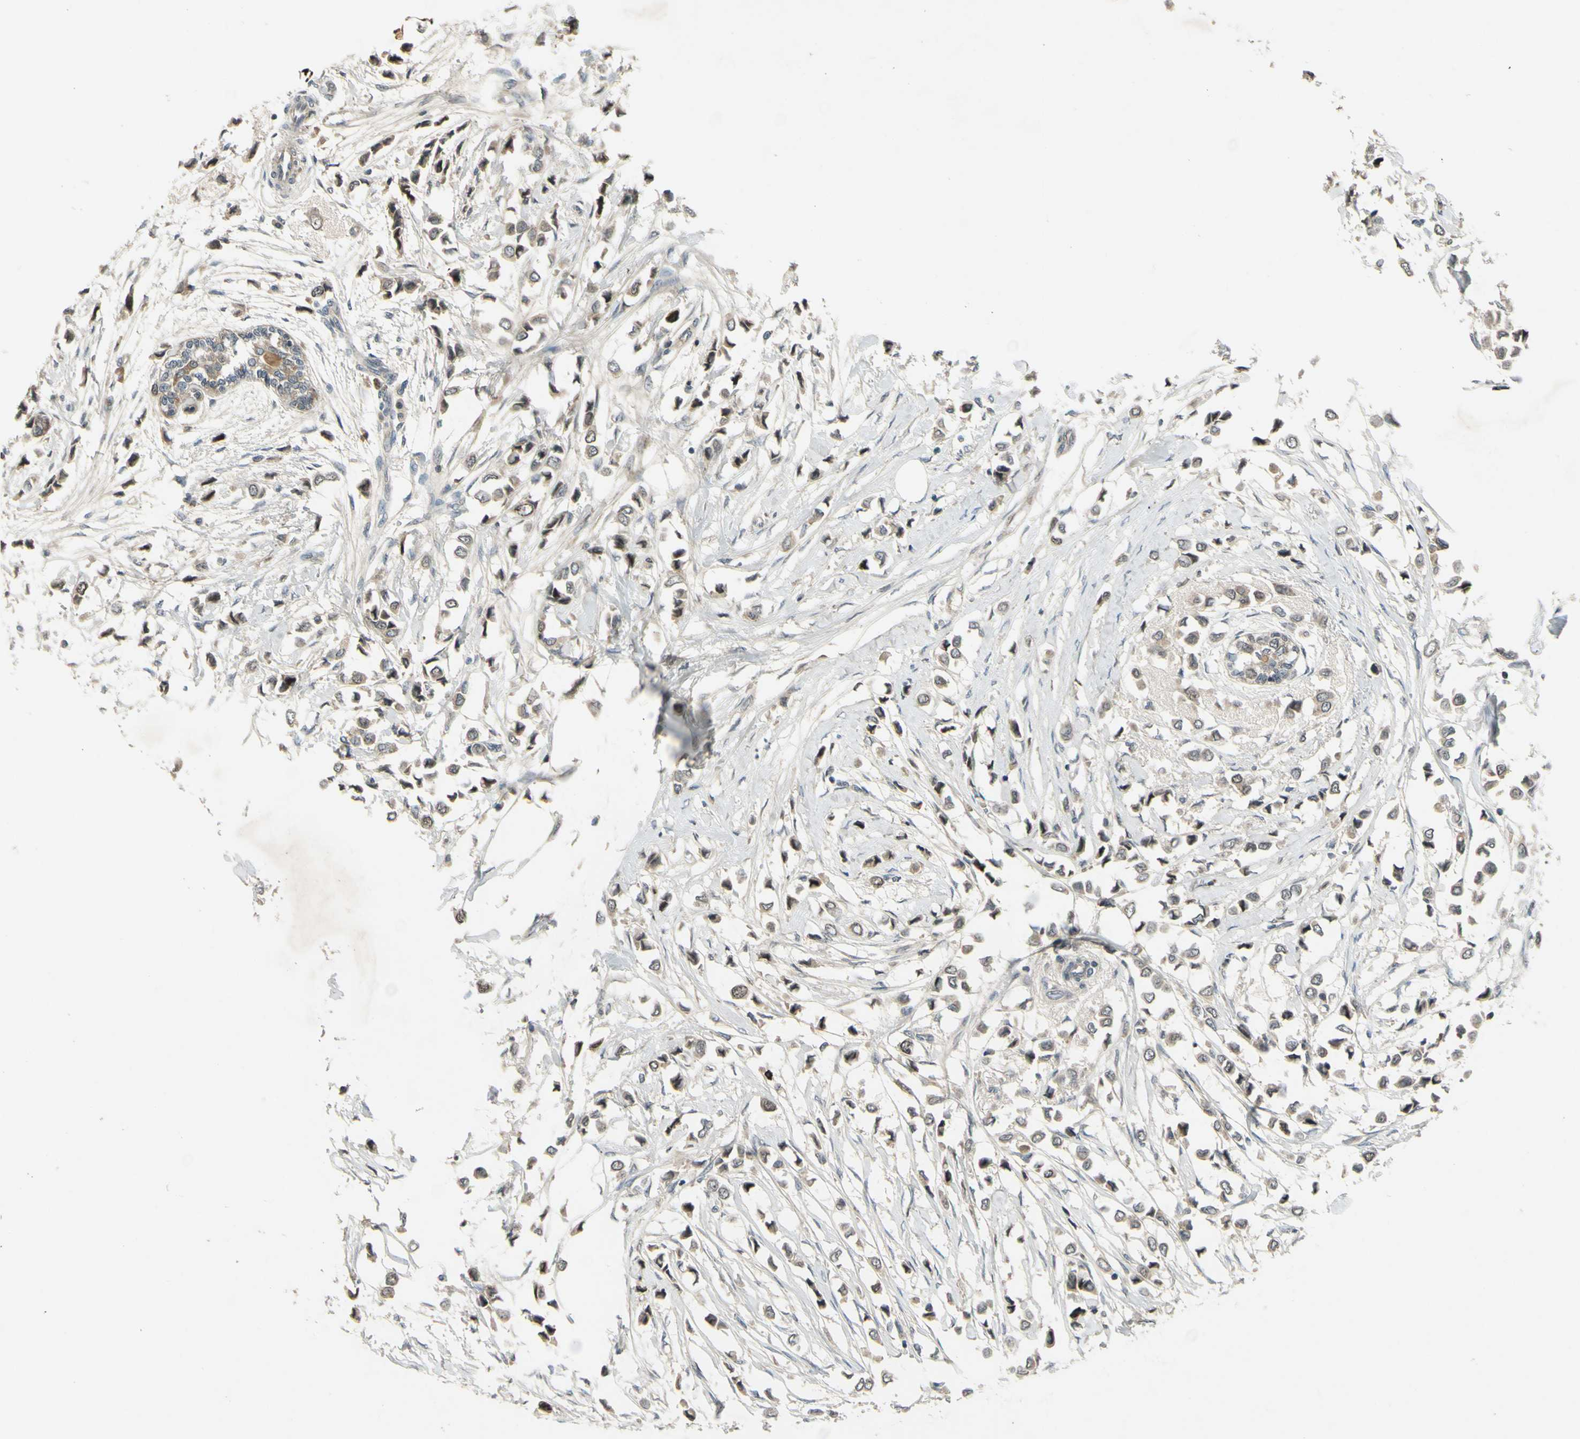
{"staining": {"intensity": "moderate", "quantity": "25%-75%", "location": "nuclear"}, "tissue": "breast cancer", "cell_type": "Tumor cells", "image_type": "cancer", "snomed": [{"axis": "morphology", "description": "Lobular carcinoma"}, {"axis": "topography", "description": "Breast"}], "caption": "Lobular carcinoma (breast) stained for a protein displays moderate nuclear positivity in tumor cells.", "gene": "RAD18", "patient": {"sex": "female", "age": 51}}